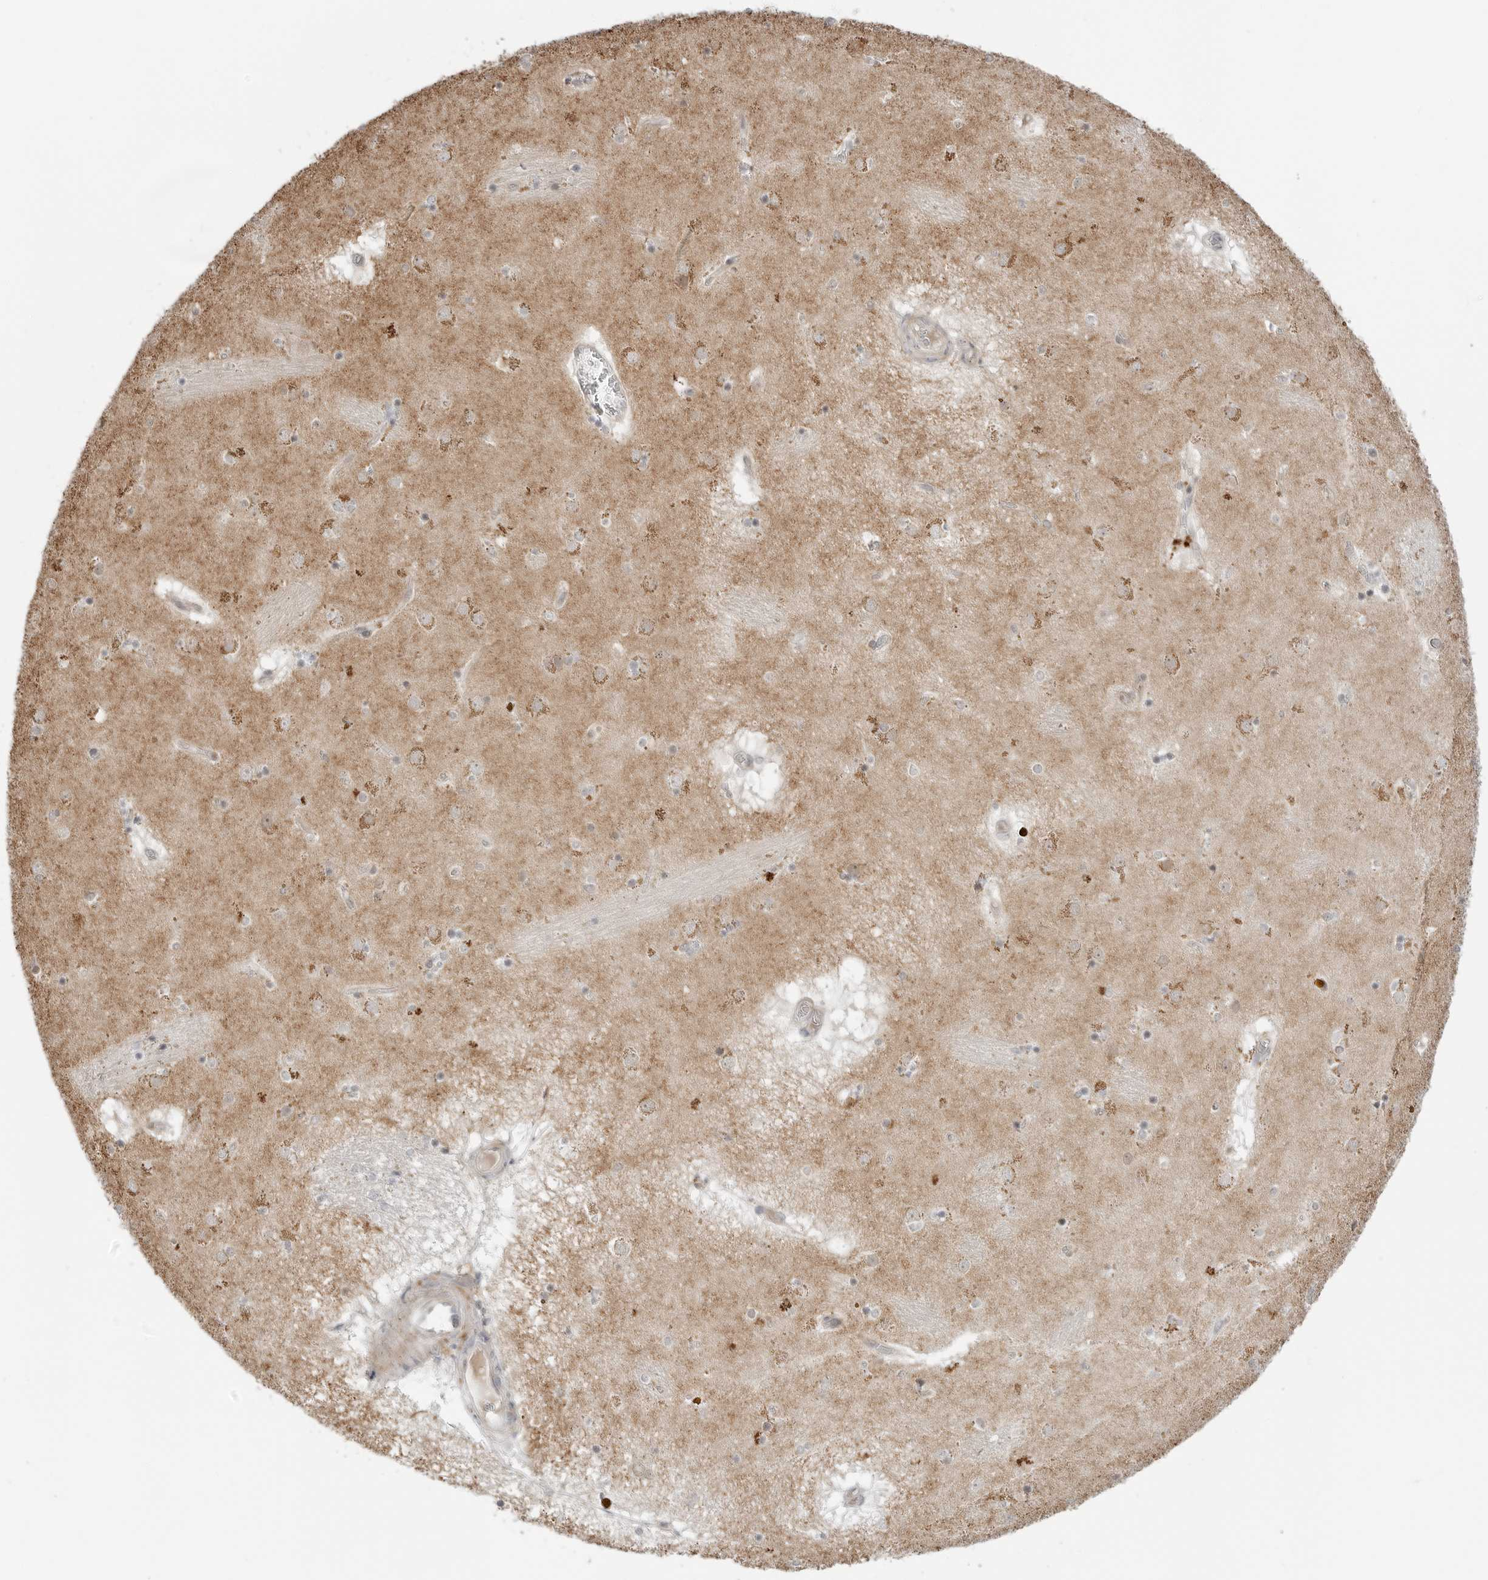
{"staining": {"intensity": "weak", "quantity": "<25%", "location": "cytoplasmic/membranous"}, "tissue": "caudate", "cell_type": "Glial cells", "image_type": "normal", "snomed": [{"axis": "morphology", "description": "Normal tissue, NOS"}, {"axis": "topography", "description": "Lateral ventricle wall"}], "caption": "IHC image of normal caudate: caudate stained with DAB reveals no significant protein positivity in glial cells. The staining was performed using DAB (3,3'-diaminobenzidine) to visualize the protein expression in brown, while the nuclei were stained in blue with hematoxylin (Magnification: 20x).", "gene": "PEX2", "patient": {"sex": "male", "age": 70}}